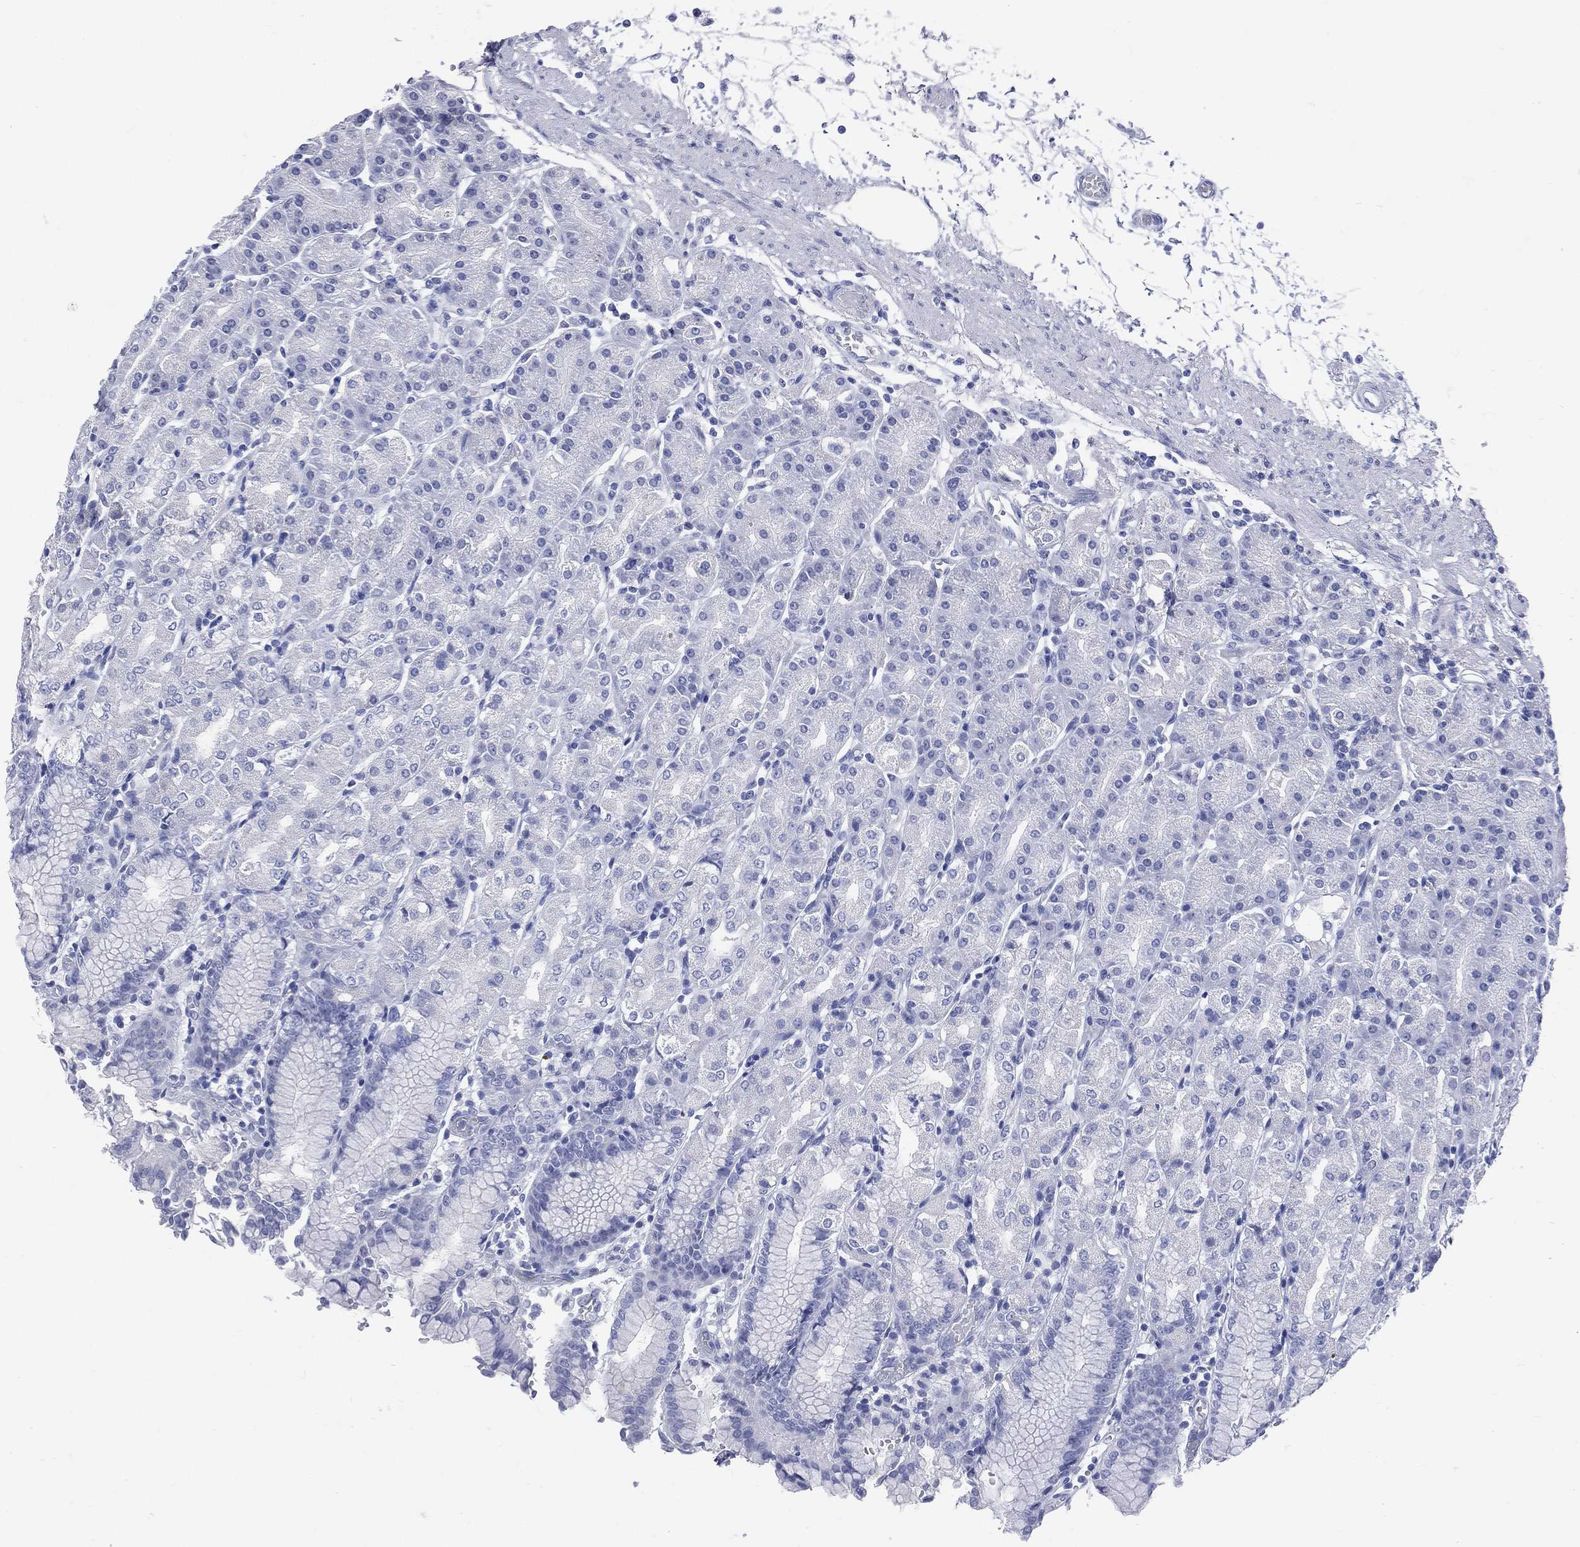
{"staining": {"intensity": "negative", "quantity": "none", "location": "none"}, "tissue": "stomach", "cell_type": "Glandular cells", "image_type": "normal", "snomed": [{"axis": "morphology", "description": "Normal tissue, NOS"}, {"axis": "morphology", "description": "Adenocarcinoma, NOS"}, {"axis": "topography", "description": "Stomach"}], "caption": "DAB immunohistochemical staining of benign stomach reveals no significant expression in glandular cells. (DAB (3,3'-diaminobenzidine) immunohistochemistry with hematoxylin counter stain).", "gene": "CYLC1", "patient": {"sex": "female", "age": 81}}